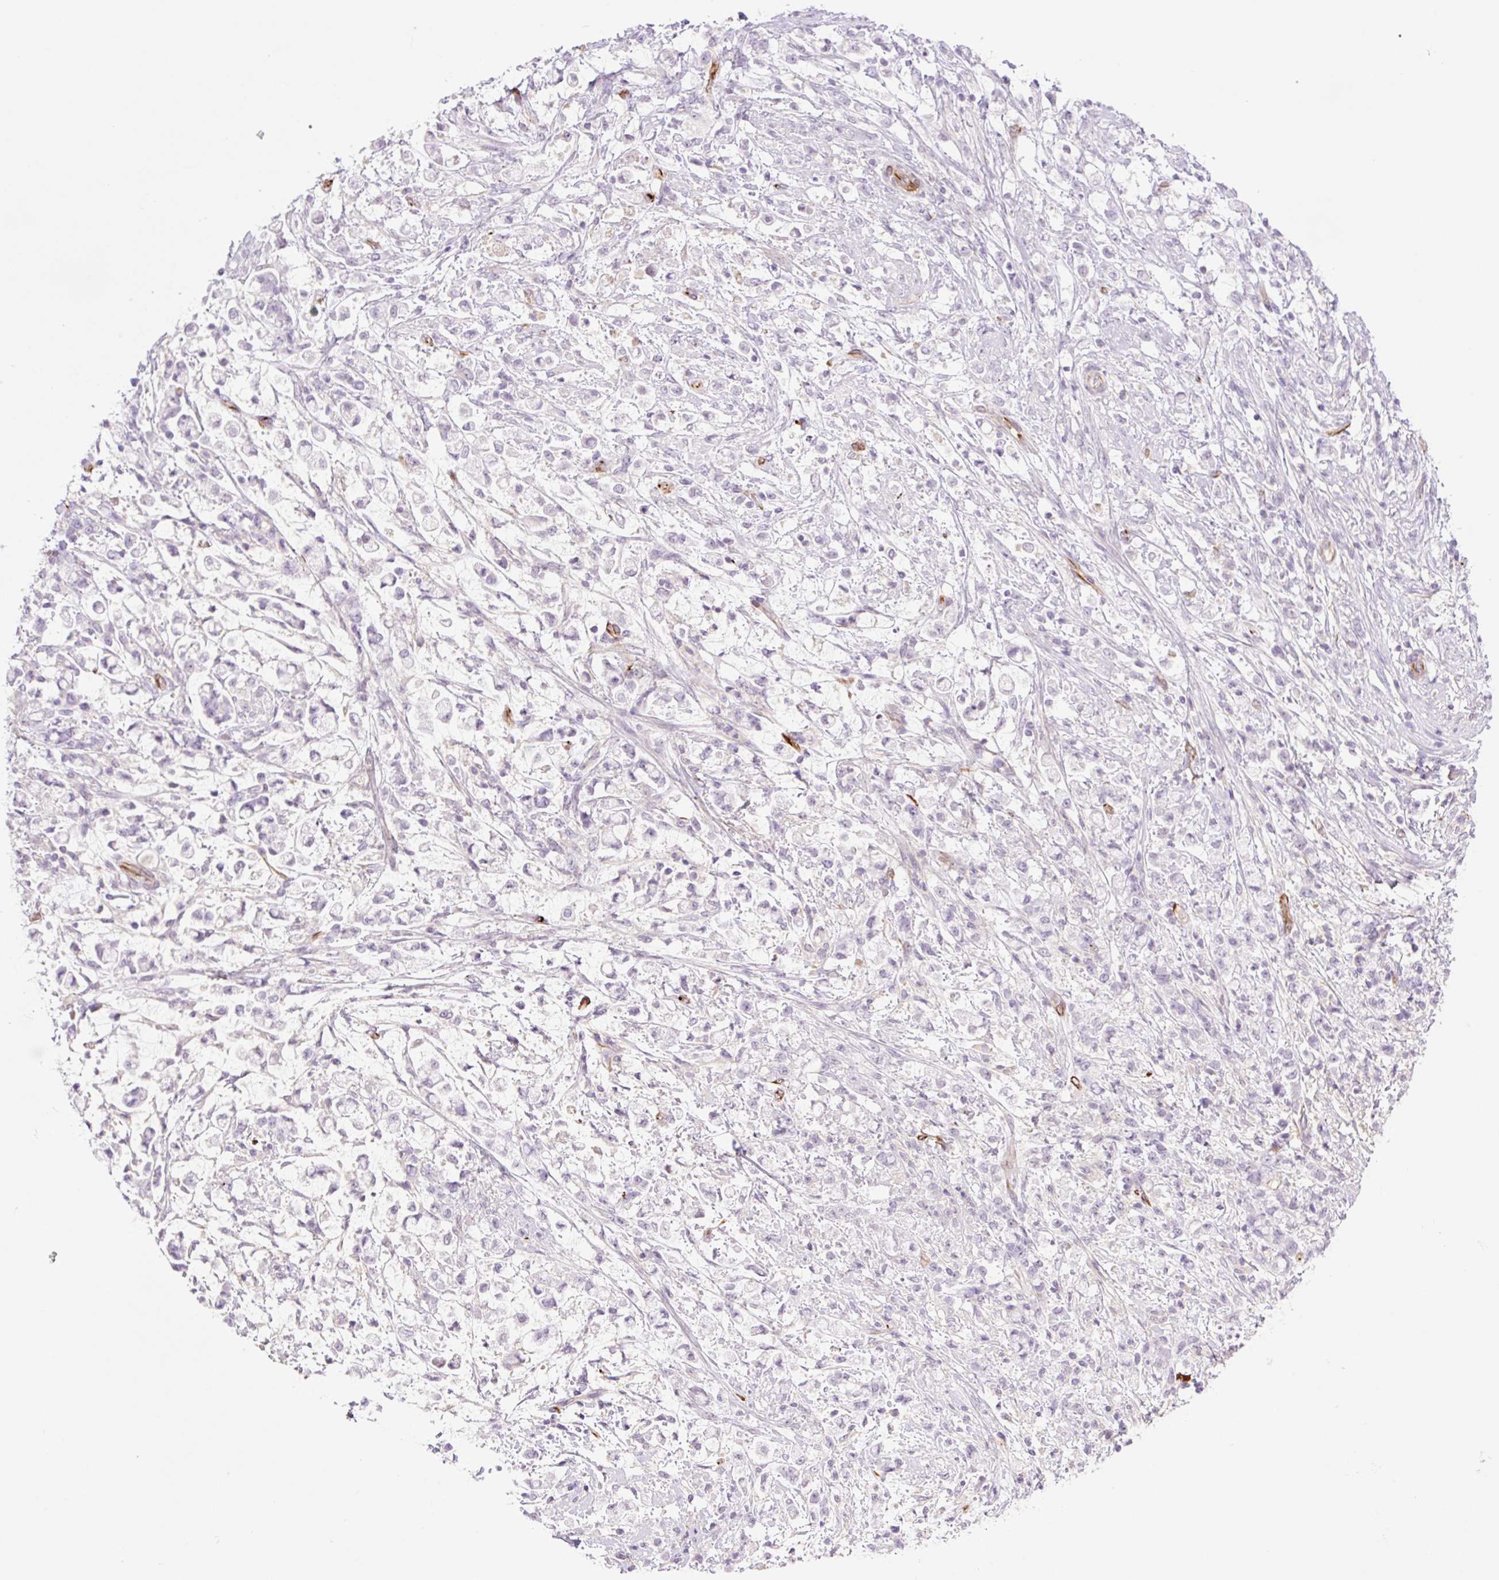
{"staining": {"intensity": "negative", "quantity": "none", "location": "none"}, "tissue": "stomach cancer", "cell_type": "Tumor cells", "image_type": "cancer", "snomed": [{"axis": "morphology", "description": "Adenocarcinoma, NOS"}, {"axis": "topography", "description": "Stomach"}], "caption": "Immunohistochemistry micrograph of neoplastic tissue: stomach cancer stained with DAB demonstrates no significant protein staining in tumor cells.", "gene": "ZFYVE21", "patient": {"sex": "female", "age": 60}}